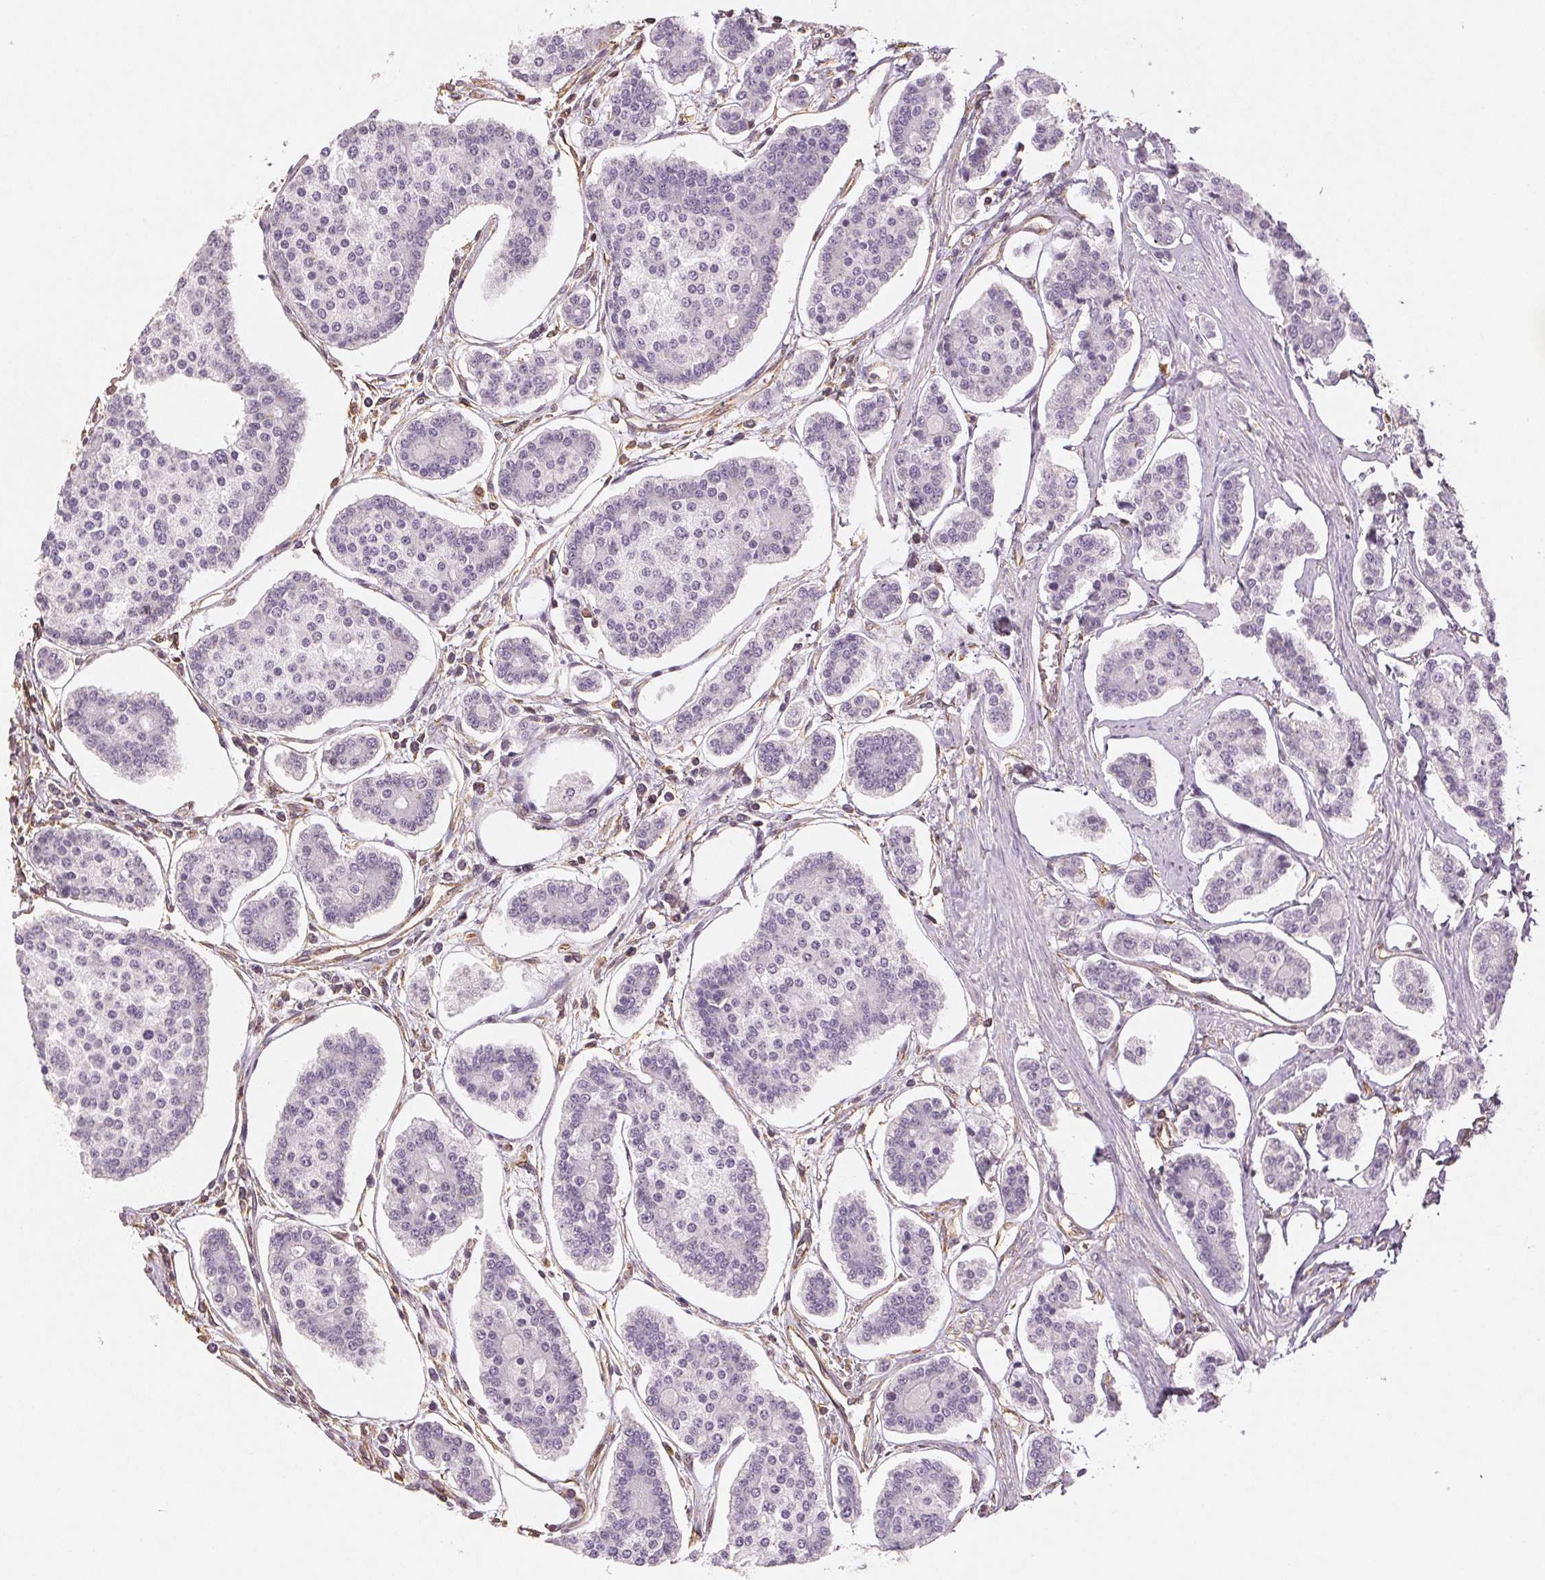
{"staining": {"intensity": "negative", "quantity": "none", "location": "none"}, "tissue": "carcinoid", "cell_type": "Tumor cells", "image_type": "cancer", "snomed": [{"axis": "morphology", "description": "Carcinoid, malignant, NOS"}, {"axis": "topography", "description": "Small intestine"}], "caption": "IHC photomicrograph of human carcinoid stained for a protein (brown), which shows no staining in tumor cells. Brightfield microscopy of immunohistochemistry (IHC) stained with DAB (brown) and hematoxylin (blue), captured at high magnification.", "gene": "COL7A1", "patient": {"sex": "female", "age": 65}}